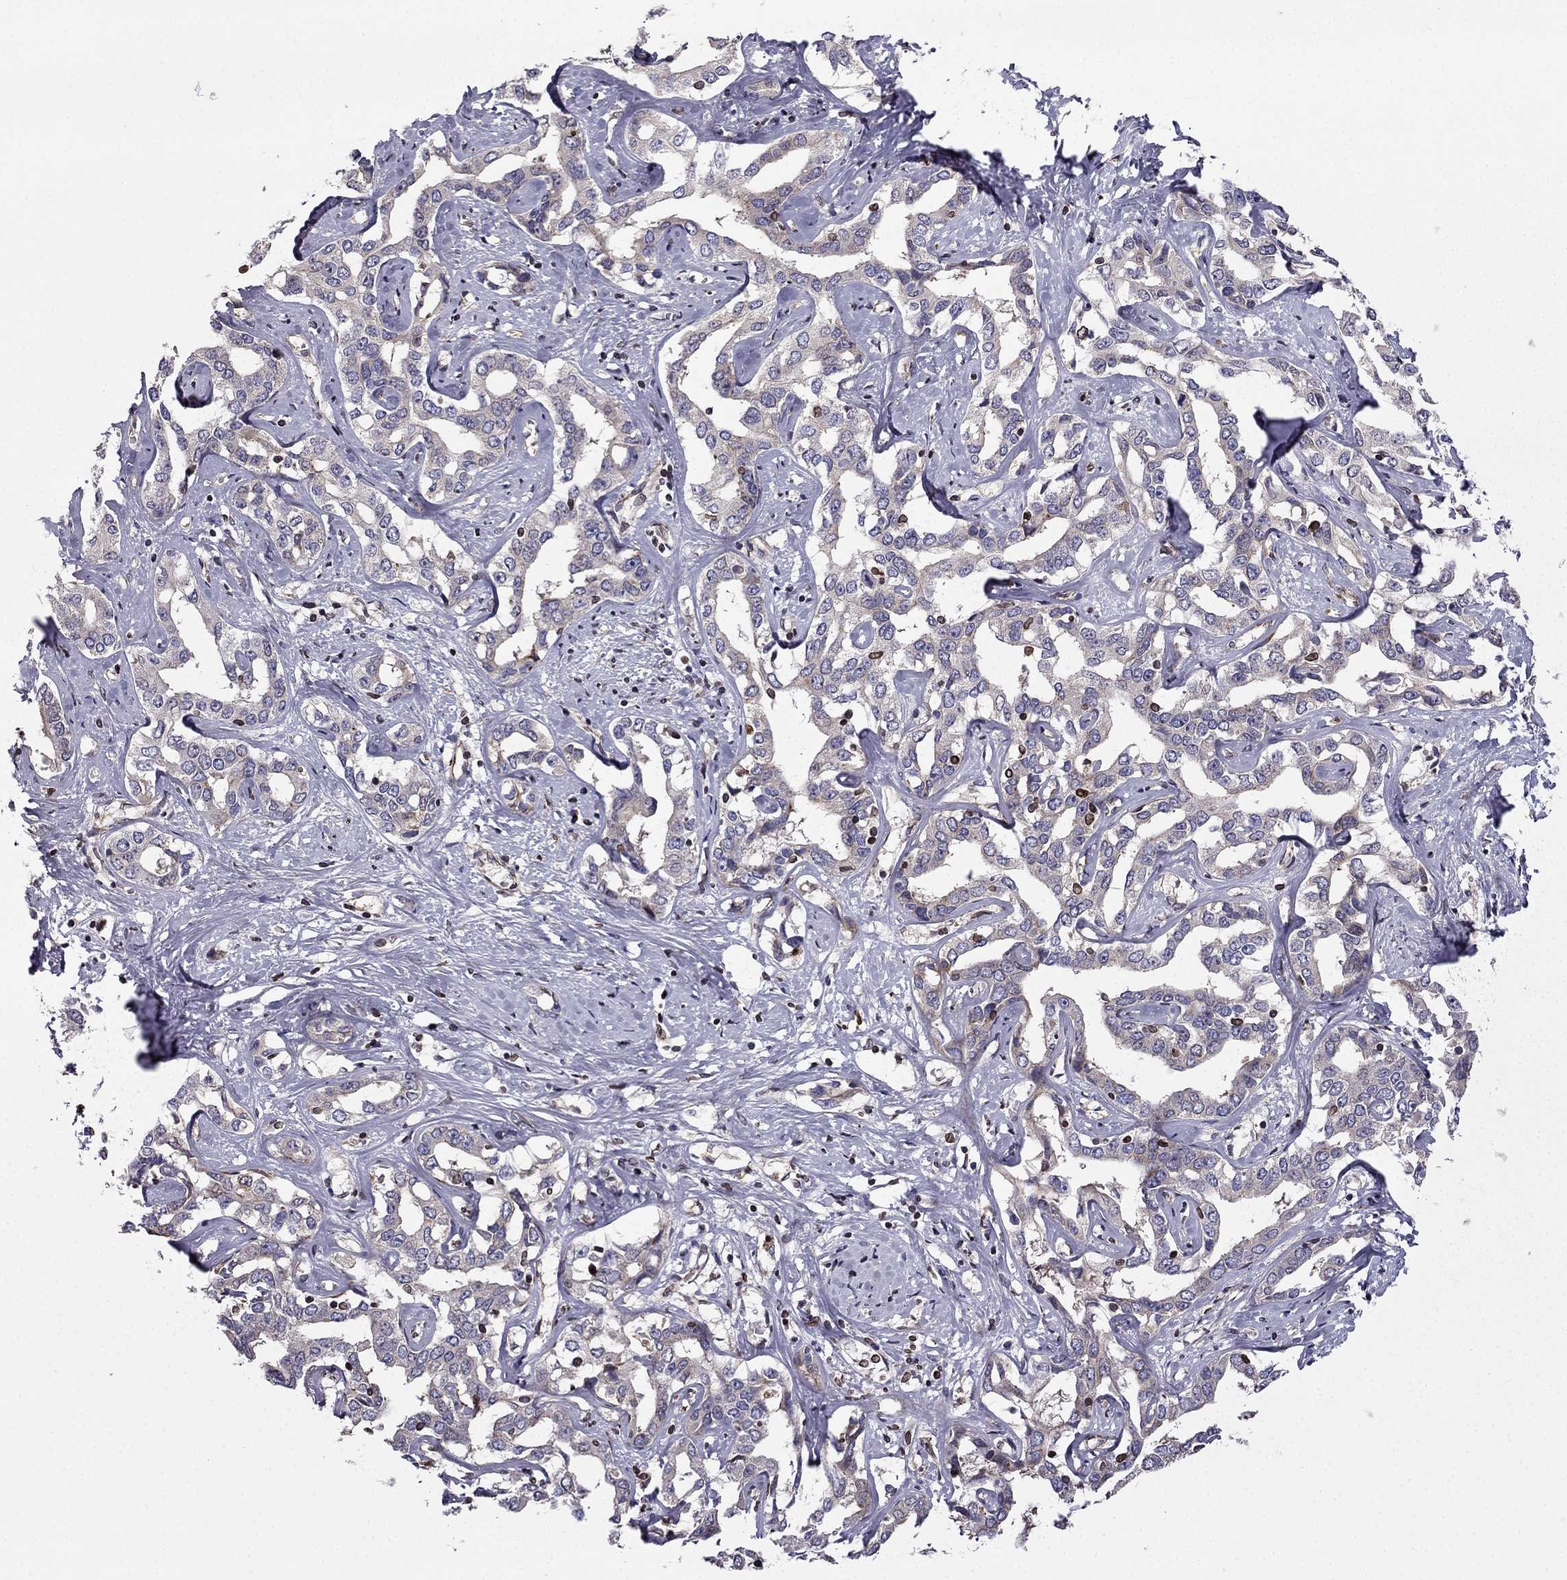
{"staining": {"intensity": "negative", "quantity": "none", "location": "none"}, "tissue": "liver cancer", "cell_type": "Tumor cells", "image_type": "cancer", "snomed": [{"axis": "morphology", "description": "Cholangiocarcinoma"}, {"axis": "topography", "description": "Liver"}], "caption": "Immunohistochemical staining of liver cancer (cholangiocarcinoma) demonstrates no significant positivity in tumor cells. Brightfield microscopy of IHC stained with DAB (3,3'-diaminobenzidine) (brown) and hematoxylin (blue), captured at high magnification.", "gene": "CDC42BPA", "patient": {"sex": "male", "age": 59}}